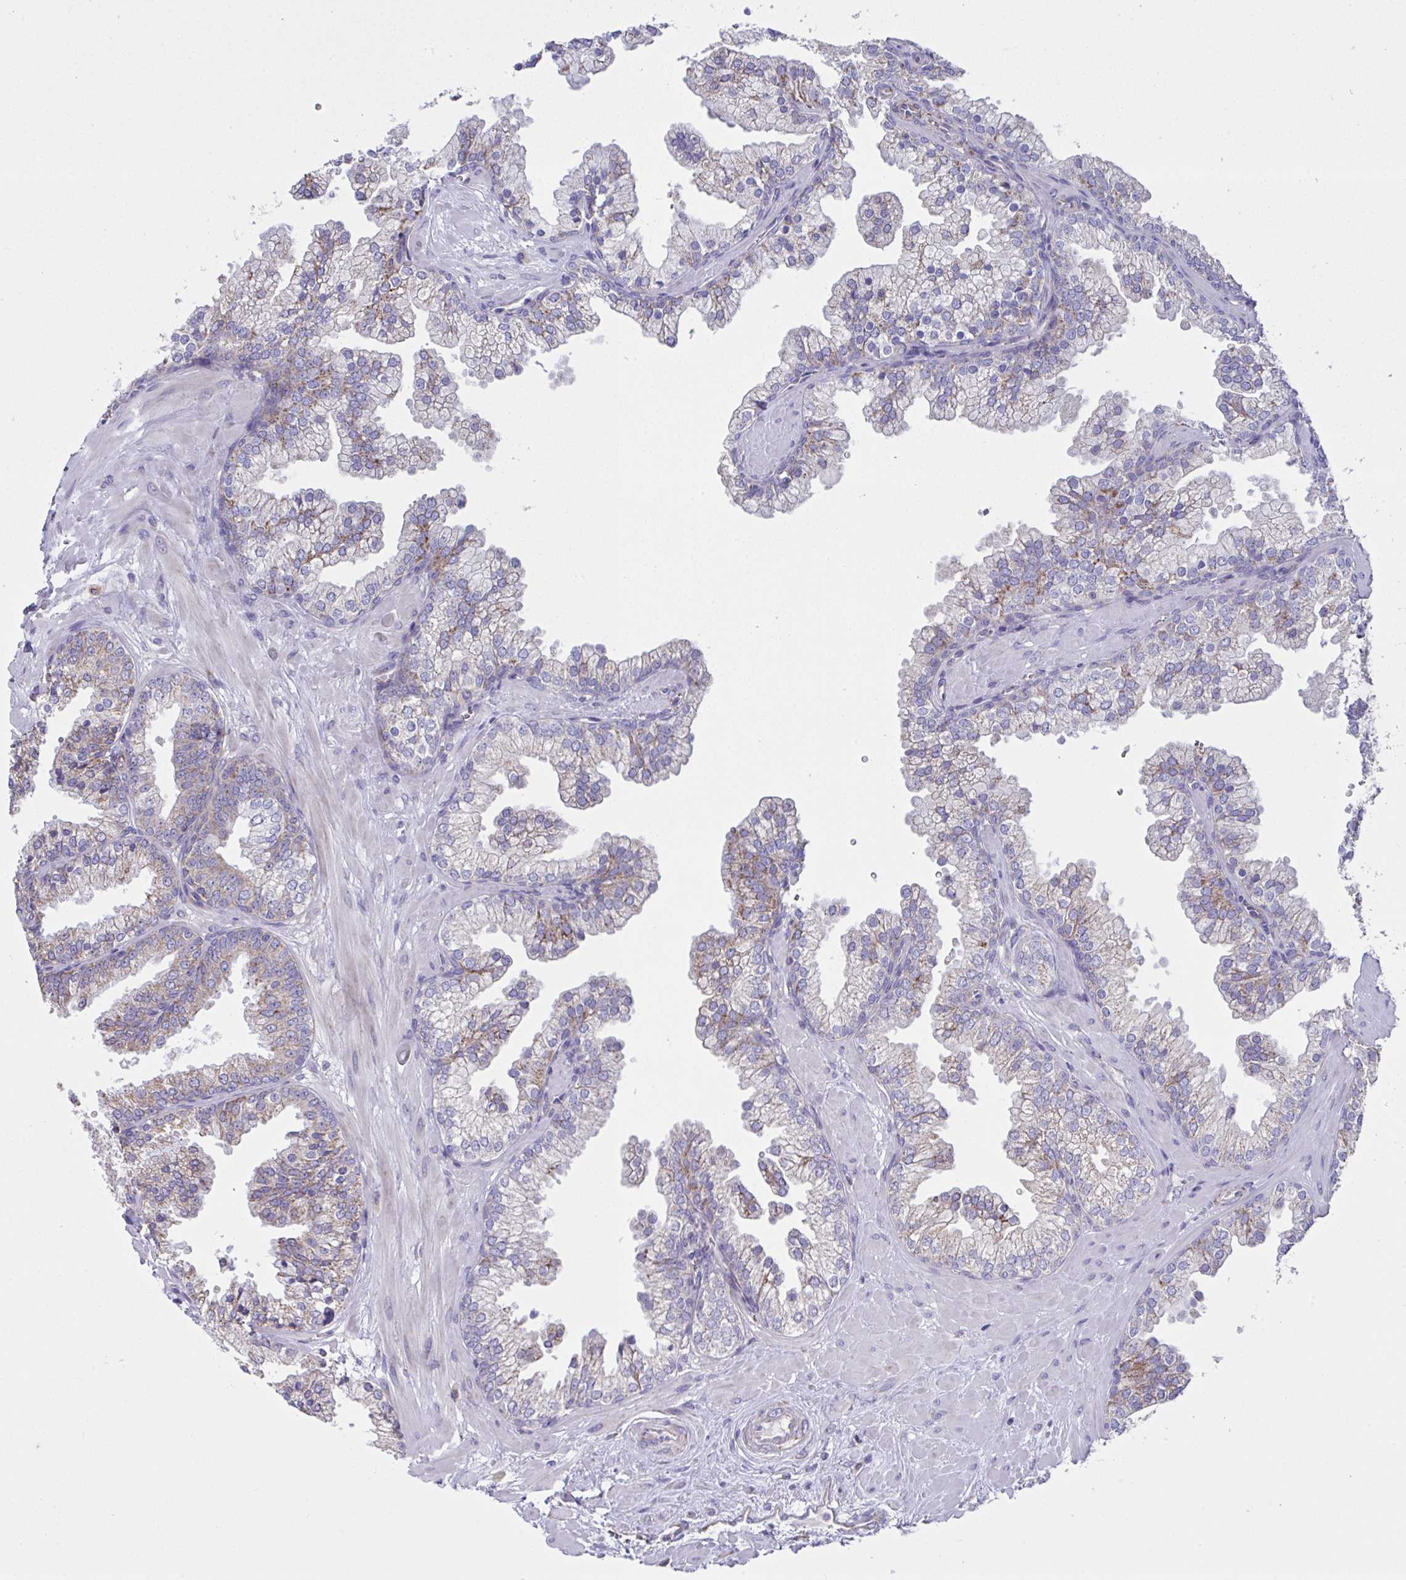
{"staining": {"intensity": "weak", "quantity": "25%-75%", "location": "cytoplasmic/membranous"}, "tissue": "prostate", "cell_type": "Glandular cells", "image_type": "normal", "snomed": [{"axis": "morphology", "description": "Normal tissue, NOS"}, {"axis": "topography", "description": "Prostate"}, {"axis": "topography", "description": "Peripheral nerve tissue"}], "caption": "Approximately 25%-75% of glandular cells in normal human prostate display weak cytoplasmic/membranous protein staining as visualized by brown immunohistochemical staining.", "gene": "DOK7", "patient": {"sex": "male", "age": 61}}